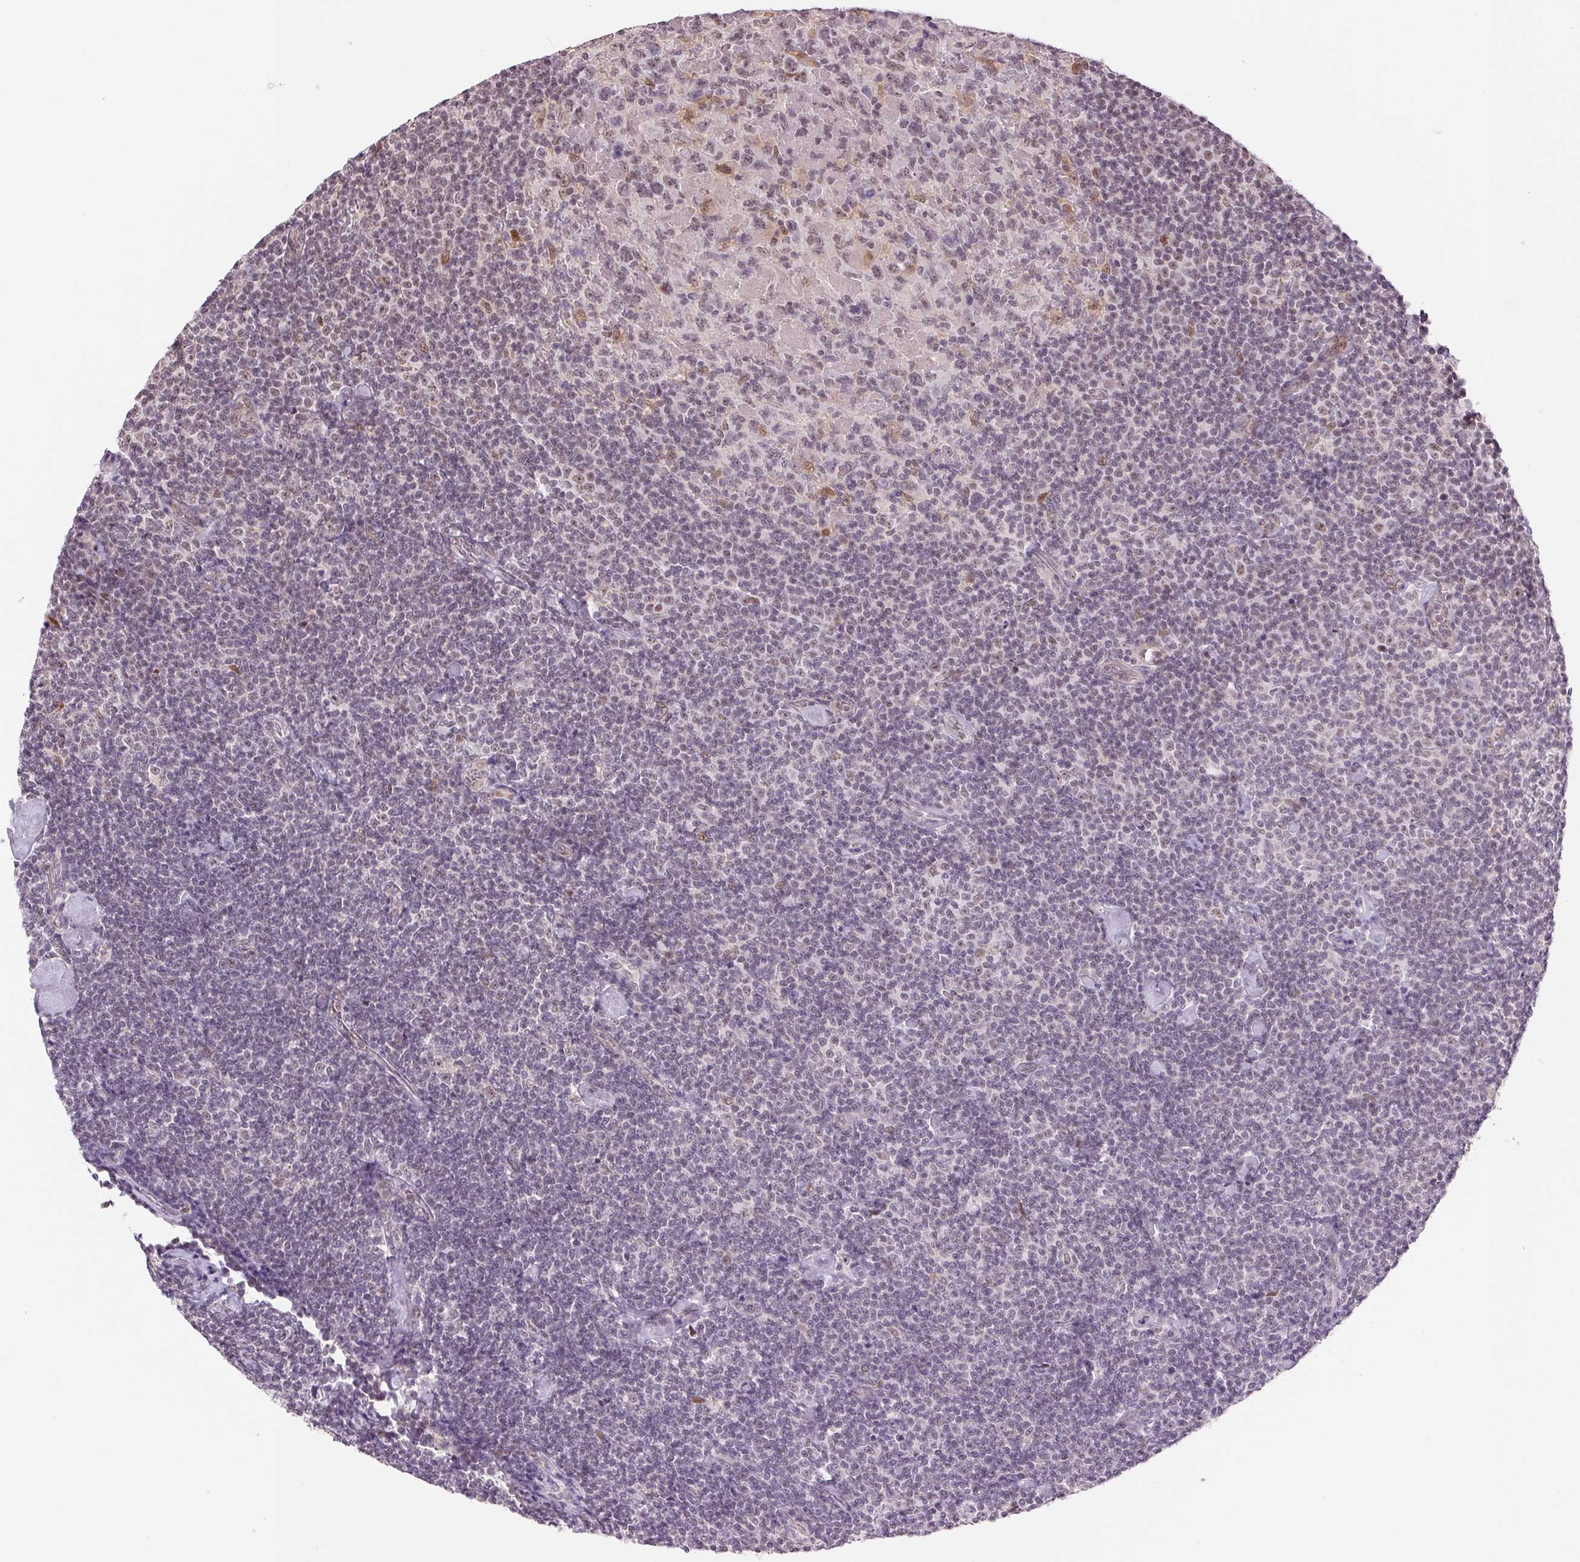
{"staining": {"intensity": "negative", "quantity": "none", "location": "none"}, "tissue": "lymphoma", "cell_type": "Tumor cells", "image_type": "cancer", "snomed": [{"axis": "morphology", "description": "Malignant lymphoma, non-Hodgkin's type, Low grade"}, {"axis": "topography", "description": "Lymph node"}], "caption": "Photomicrograph shows no protein staining in tumor cells of lymphoma tissue.", "gene": "GRHL3", "patient": {"sex": "male", "age": 81}}